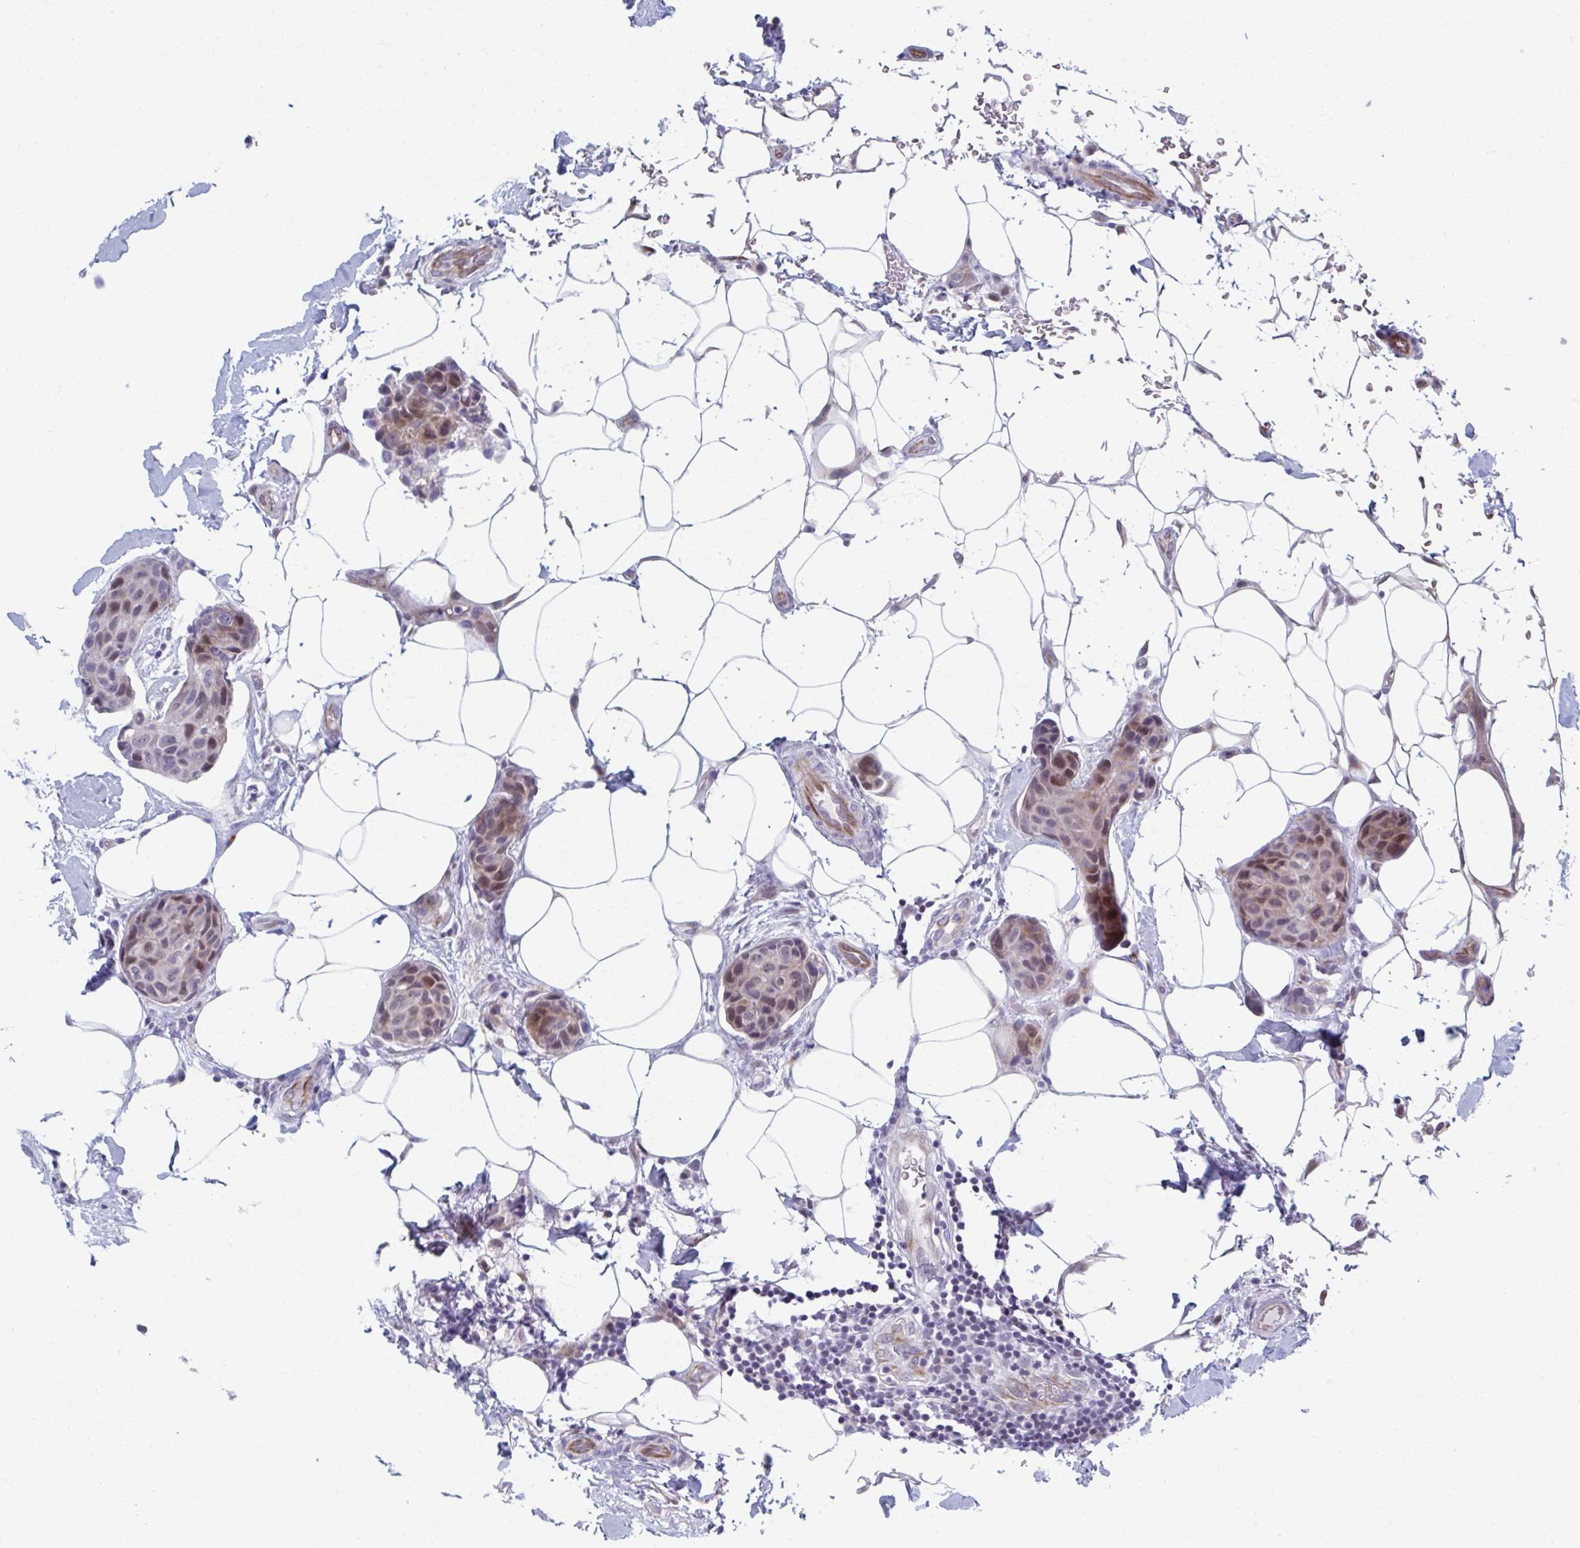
{"staining": {"intensity": "moderate", "quantity": "<25%", "location": "cytoplasmic/membranous,nuclear"}, "tissue": "breast cancer", "cell_type": "Tumor cells", "image_type": "cancer", "snomed": [{"axis": "morphology", "description": "Duct carcinoma"}, {"axis": "topography", "description": "Breast"}, {"axis": "topography", "description": "Lymph node"}], "caption": "Immunohistochemistry of human breast cancer (intraductal carcinoma) demonstrates low levels of moderate cytoplasmic/membranous and nuclear expression in approximately <25% of tumor cells.", "gene": "ABHD16B", "patient": {"sex": "female", "age": 80}}